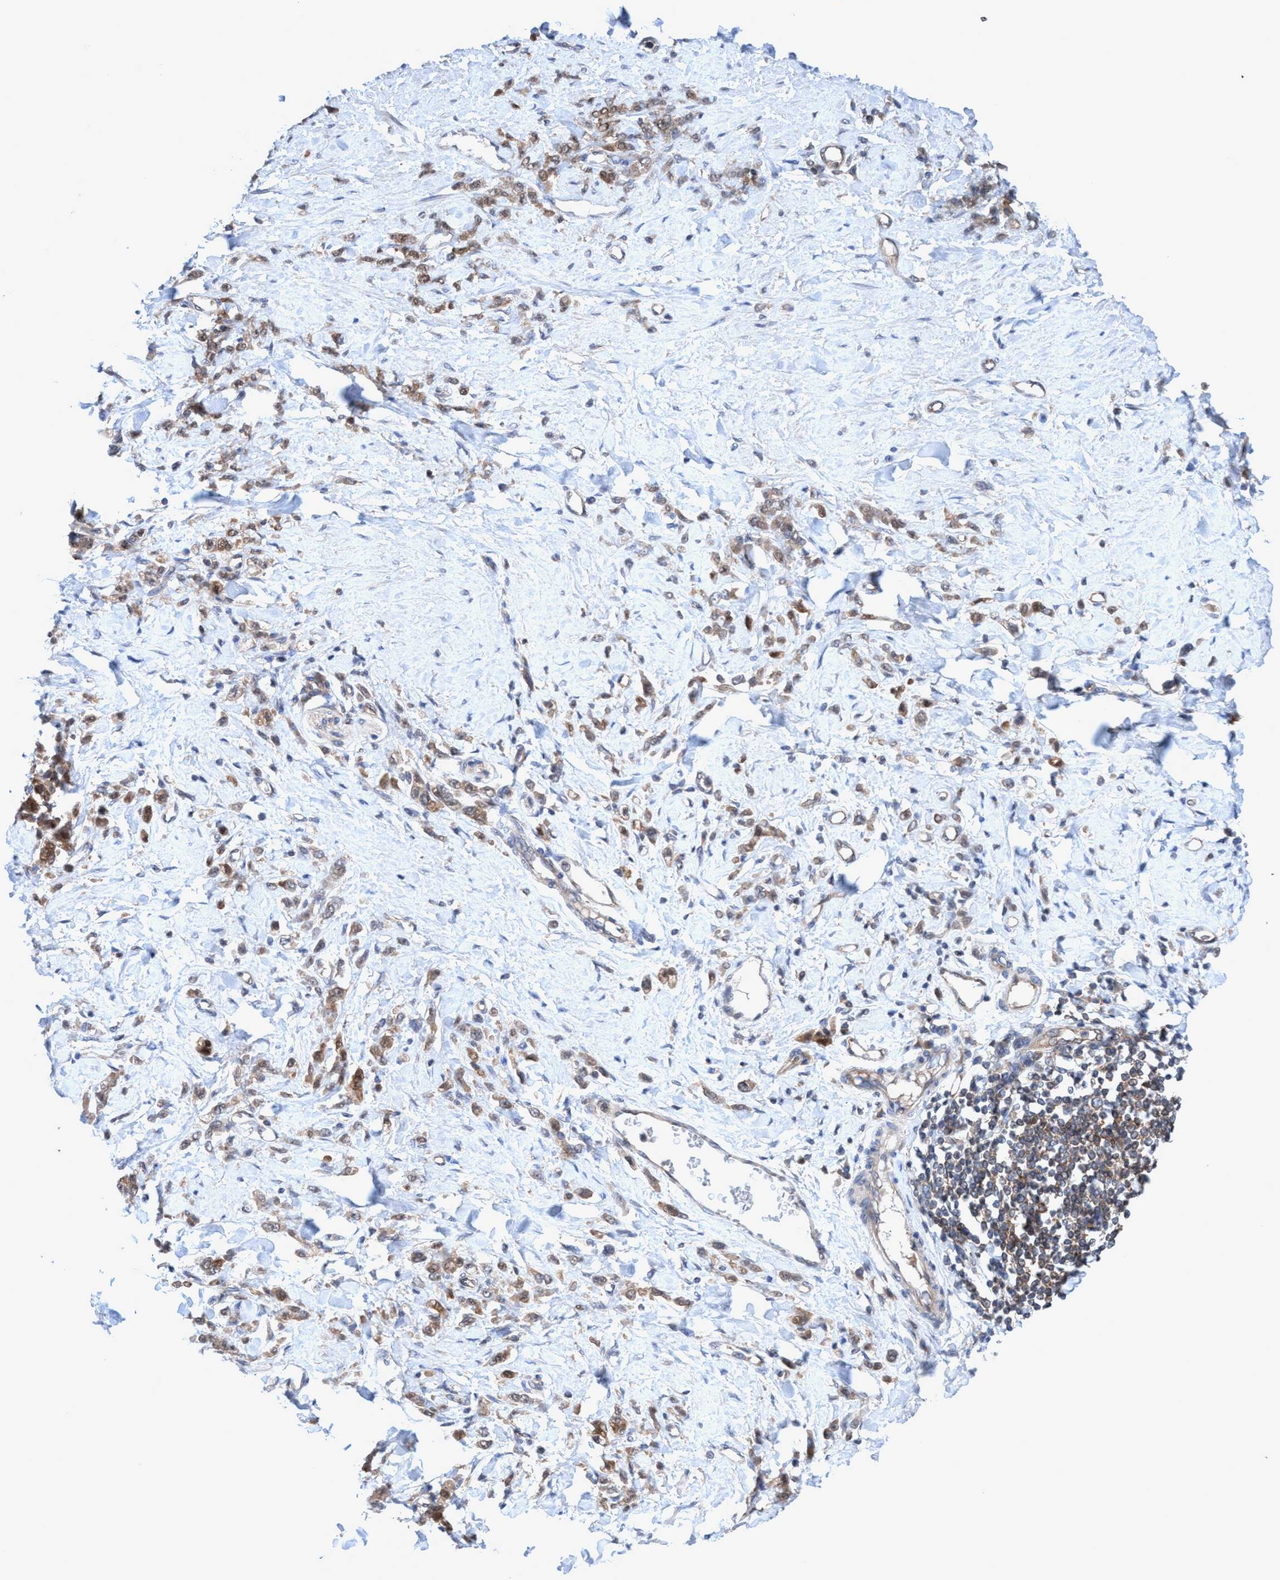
{"staining": {"intensity": "moderate", "quantity": ">75%", "location": "cytoplasmic/membranous"}, "tissue": "stomach cancer", "cell_type": "Tumor cells", "image_type": "cancer", "snomed": [{"axis": "morphology", "description": "Normal tissue, NOS"}, {"axis": "morphology", "description": "Adenocarcinoma, NOS"}, {"axis": "topography", "description": "Stomach"}], "caption": "Stomach cancer (adenocarcinoma) stained with a protein marker reveals moderate staining in tumor cells.", "gene": "GLOD4", "patient": {"sex": "male", "age": 82}}